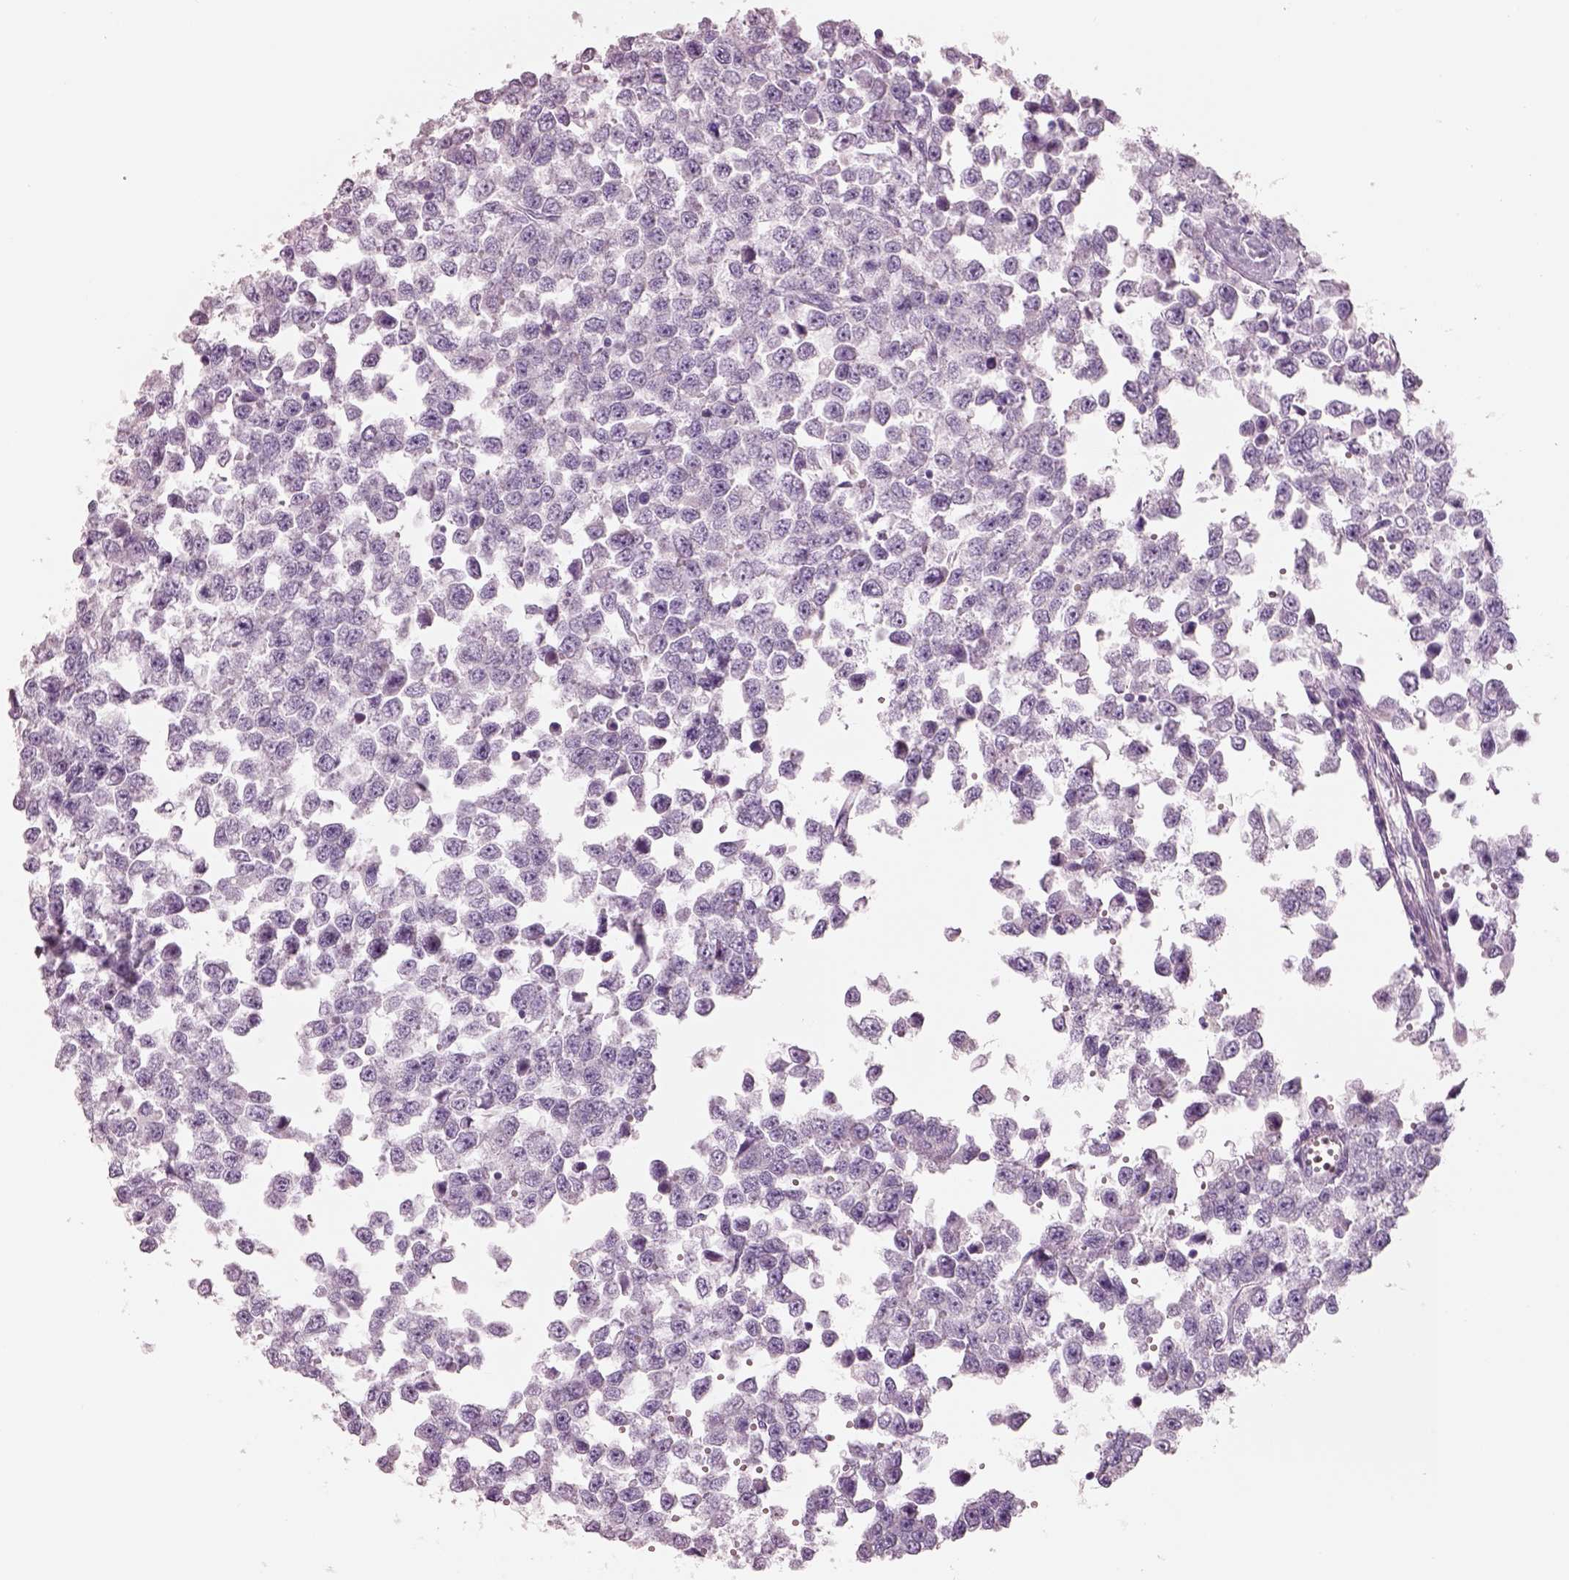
{"staining": {"intensity": "negative", "quantity": "none", "location": "none"}, "tissue": "testis cancer", "cell_type": "Tumor cells", "image_type": "cancer", "snomed": [{"axis": "morphology", "description": "Normal tissue, NOS"}, {"axis": "morphology", "description": "Seminoma, NOS"}, {"axis": "topography", "description": "Testis"}, {"axis": "topography", "description": "Epididymis"}], "caption": "This micrograph is of testis seminoma stained with IHC to label a protein in brown with the nuclei are counter-stained blue. There is no positivity in tumor cells.", "gene": "PNOC", "patient": {"sex": "male", "age": 34}}